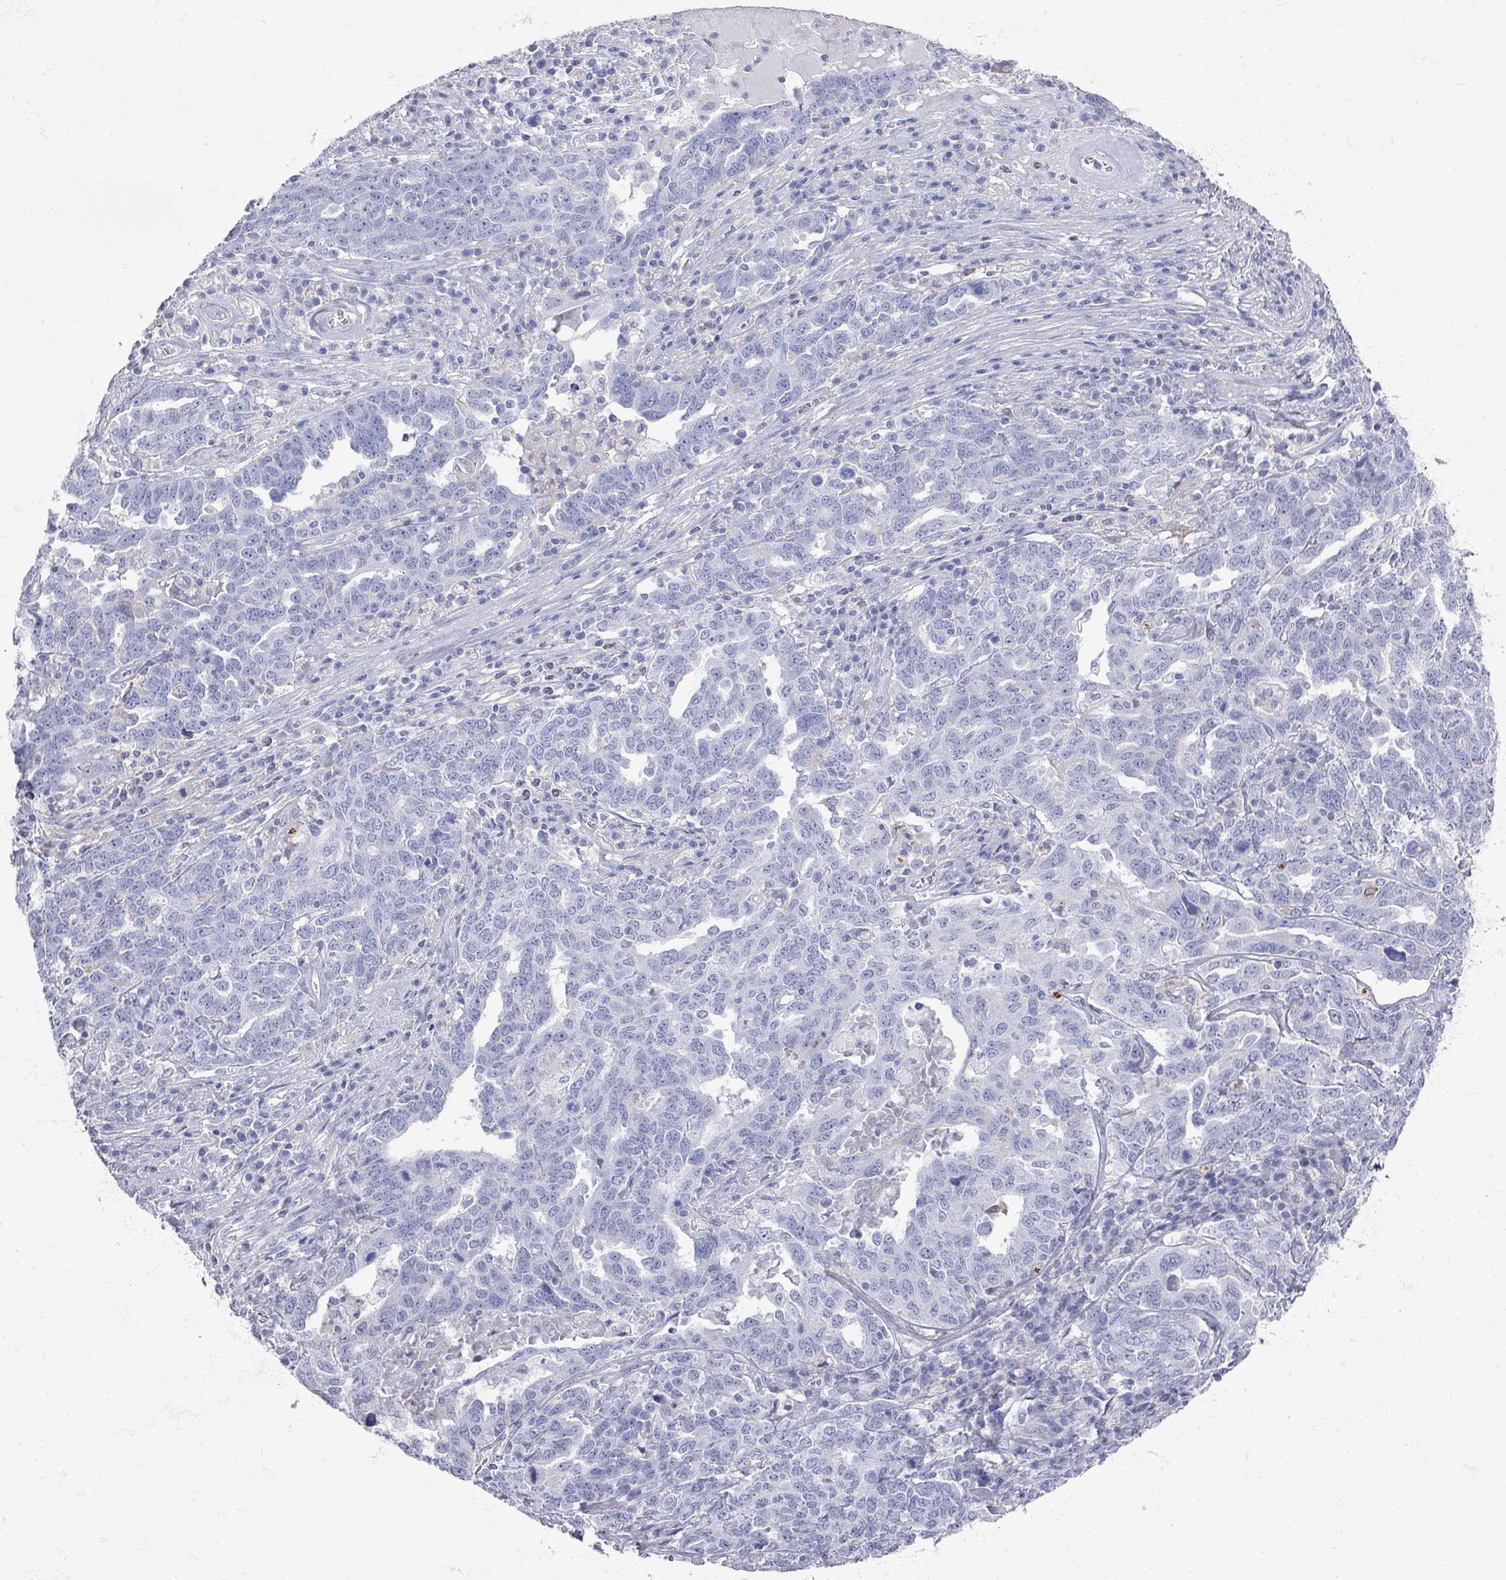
{"staining": {"intensity": "negative", "quantity": "none", "location": "none"}, "tissue": "ovarian cancer", "cell_type": "Tumor cells", "image_type": "cancer", "snomed": [{"axis": "morphology", "description": "Carcinoma, endometroid"}, {"axis": "topography", "description": "Ovary"}], "caption": "An image of ovarian cancer (endometroid carcinoma) stained for a protein displays no brown staining in tumor cells.", "gene": "OMG", "patient": {"sex": "female", "age": 62}}